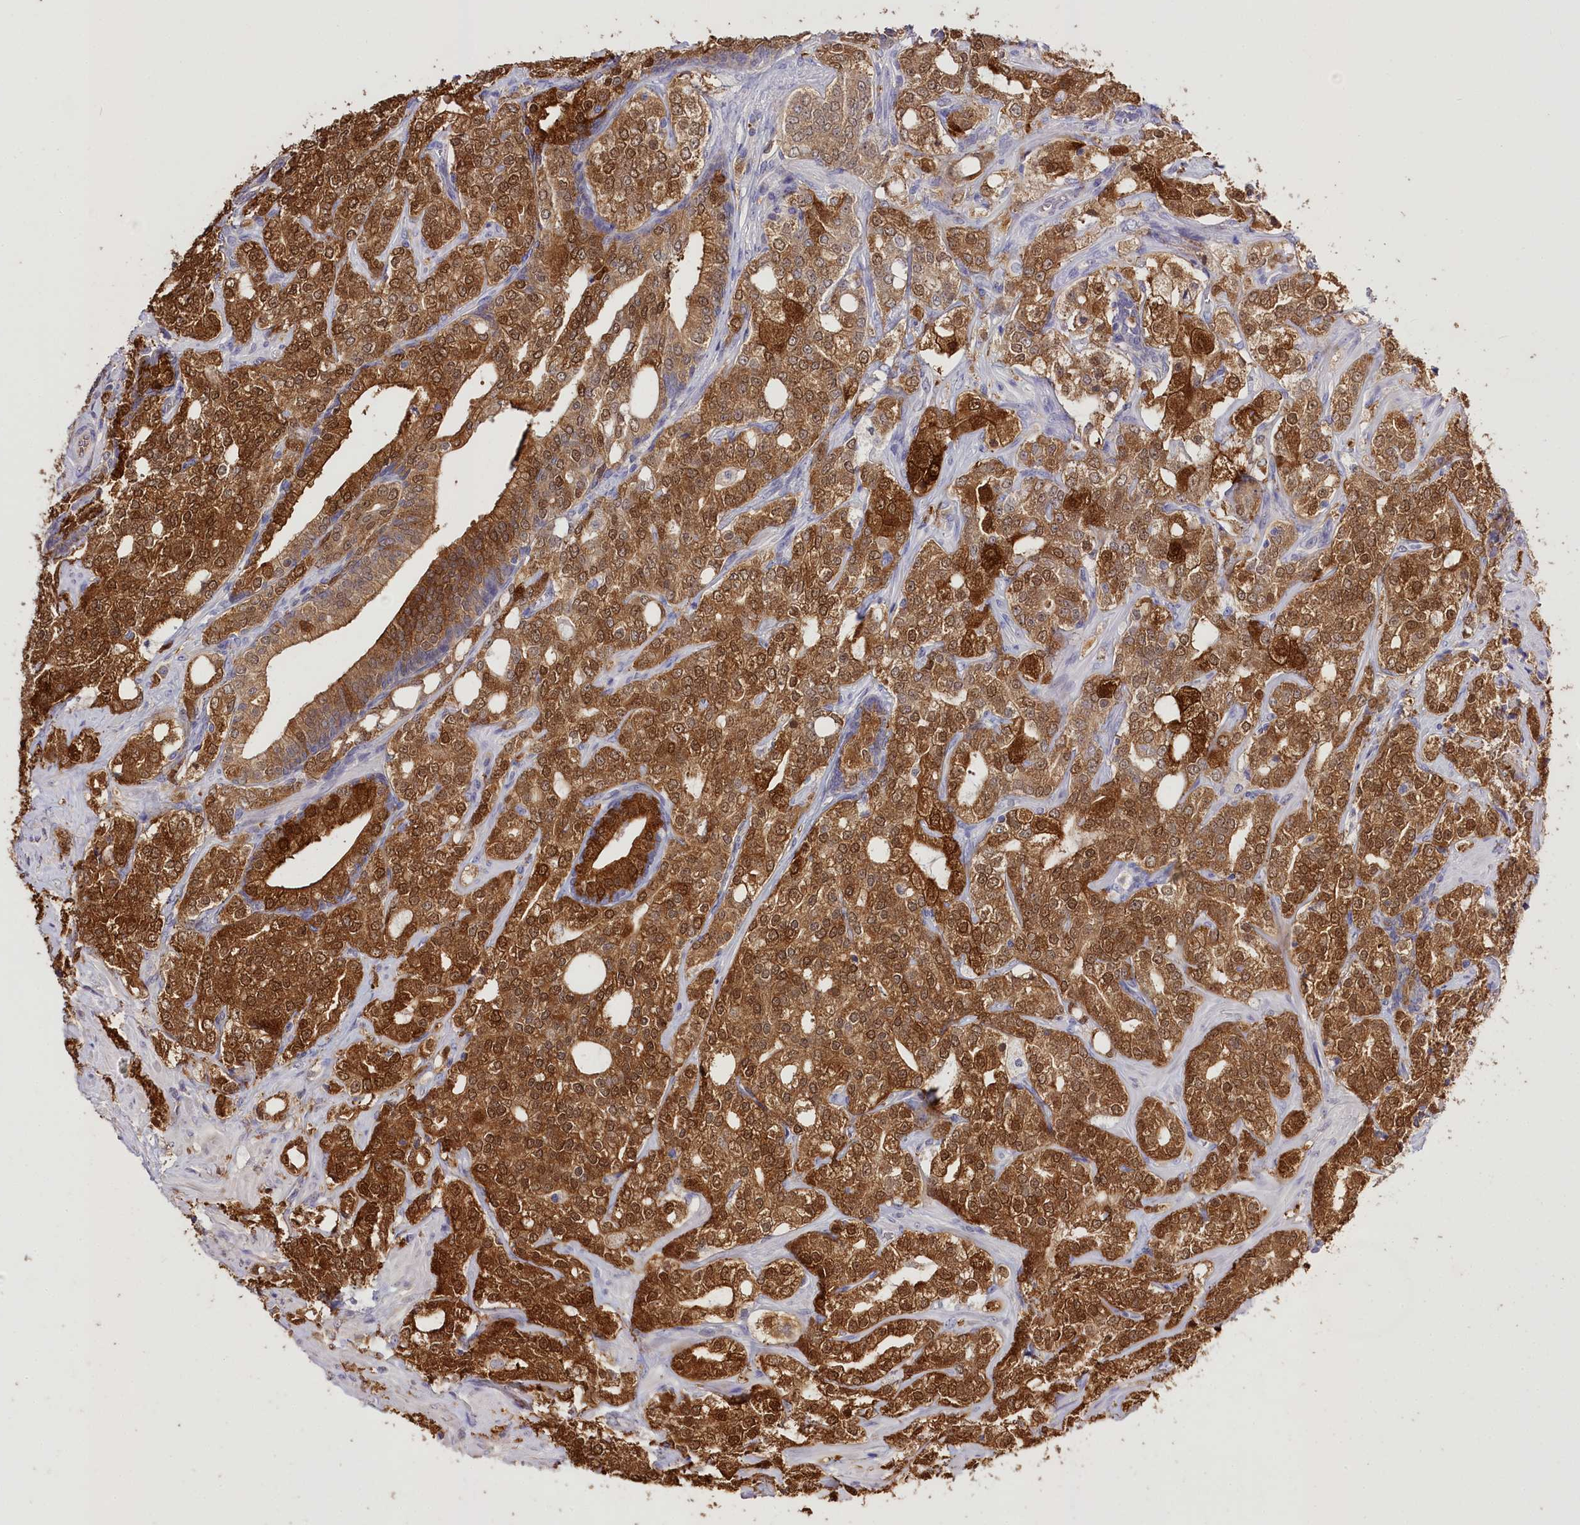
{"staining": {"intensity": "strong", "quantity": ">75%", "location": "cytoplasmic/membranous,nuclear"}, "tissue": "prostate cancer", "cell_type": "Tumor cells", "image_type": "cancer", "snomed": [{"axis": "morphology", "description": "Adenocarcinoma, High grade"}, {"axis": "topography", "description": "Prostate"}], "caption": "Immunohistochemistry (IHC) (DAB) staining of prostate cancer shows strong cytoplasmic/membranous and nuclear protein positivity in about >75% of tumor cells. (brown staining indicates protein expression, while blue staining denotes nuclei).", "gene": "R3HDM2", "patient": {"sex": "male", "age": 64}}